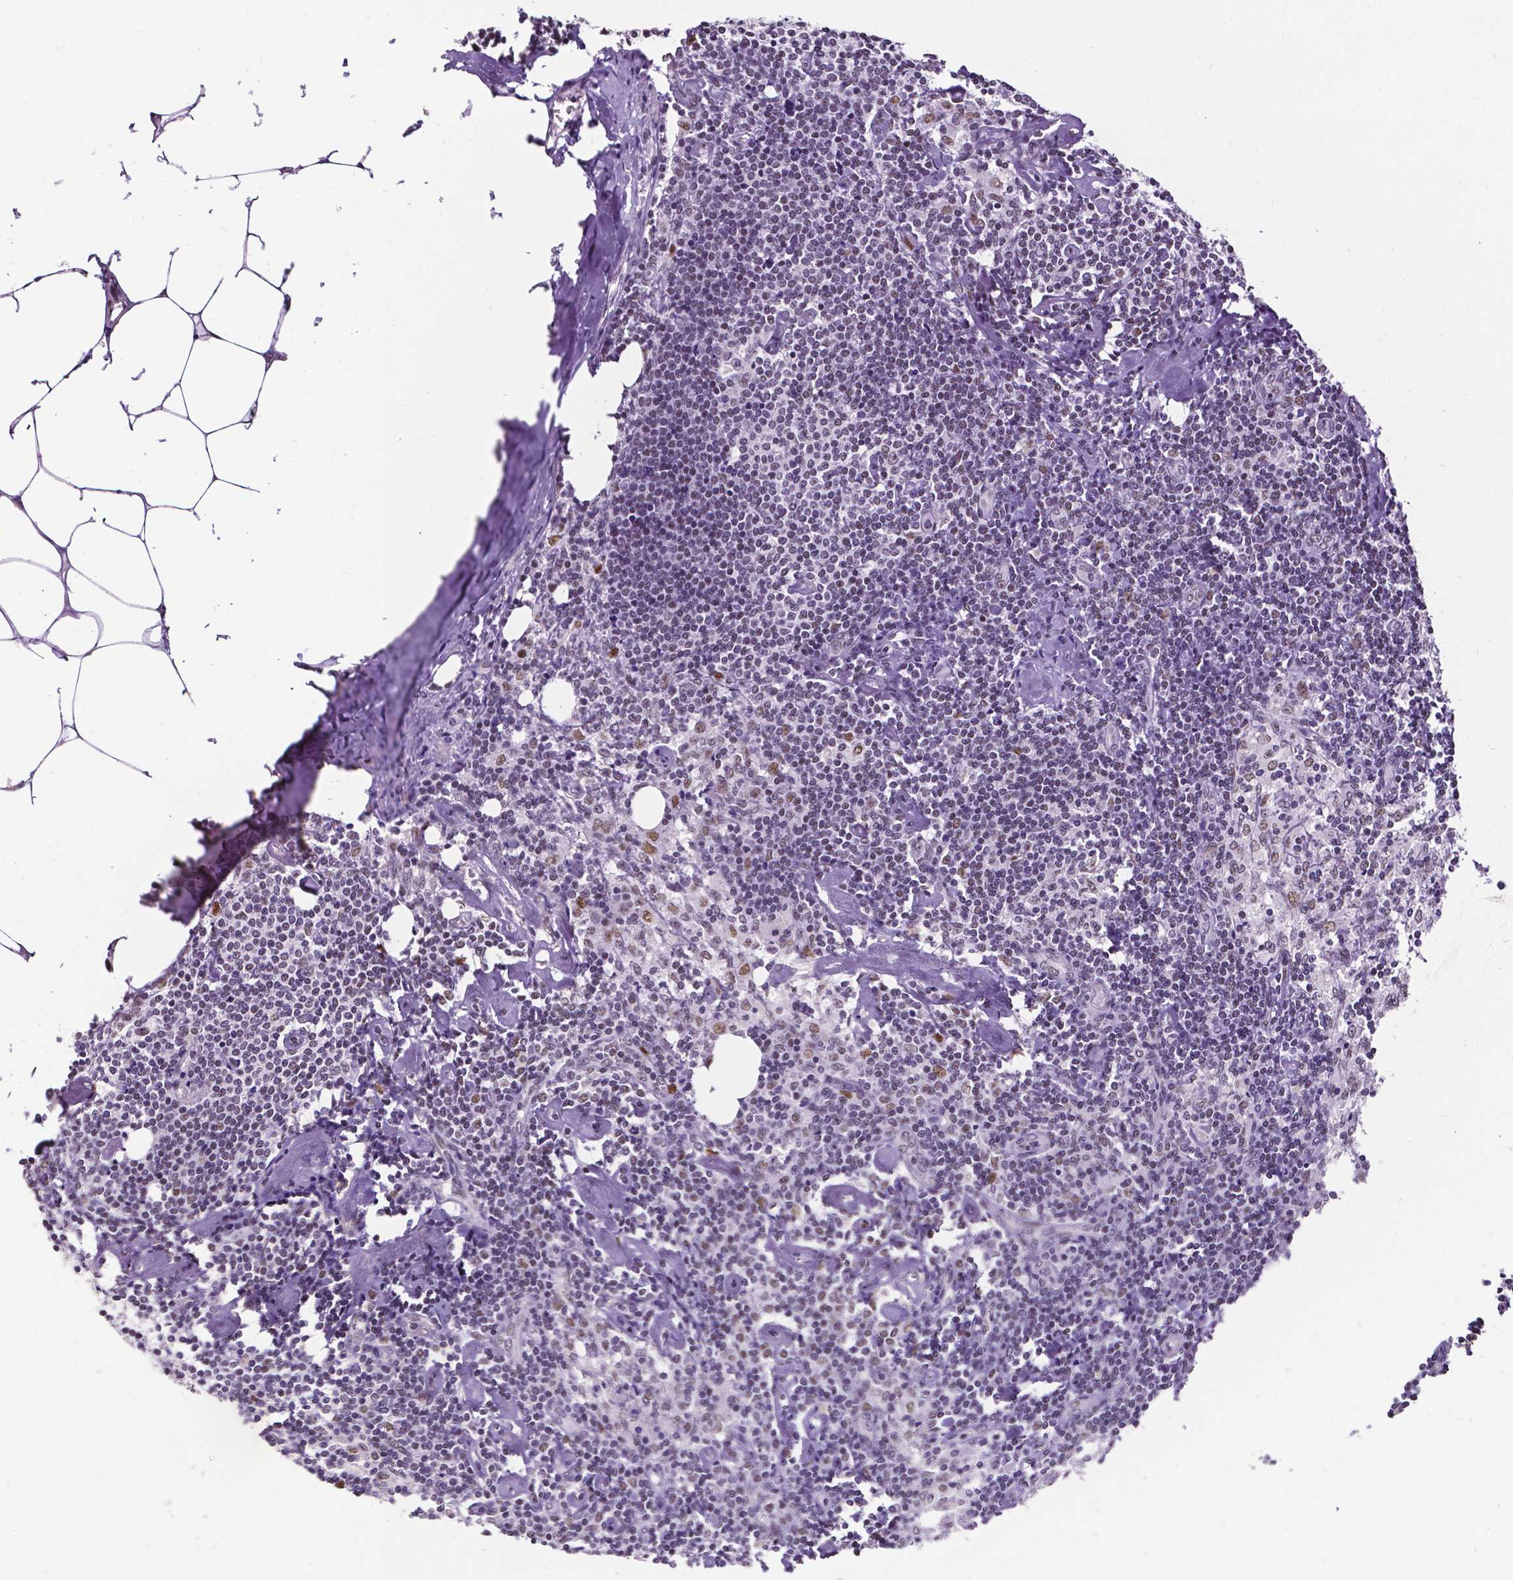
{"staining": {"intensity": "moderate", "quantity": "<25%", "location": "nuclear"}, "tissue": "lymph node", "cell_type": "Non-germinal center cells", "image_type": "normal", "snomed": [{"axis": "morphology", "description": "Normal tissue, NOS"}, {"axis": "topography", "description": "Lymph node"}], "caption": "Immunohistochemical staining of unremarkable lymph node demonstrates low levels of moderate nuclear expression in about <25% of non-germinal center cells.", "gene": "REST", "patient": {"sex": "female", "age": 69}}